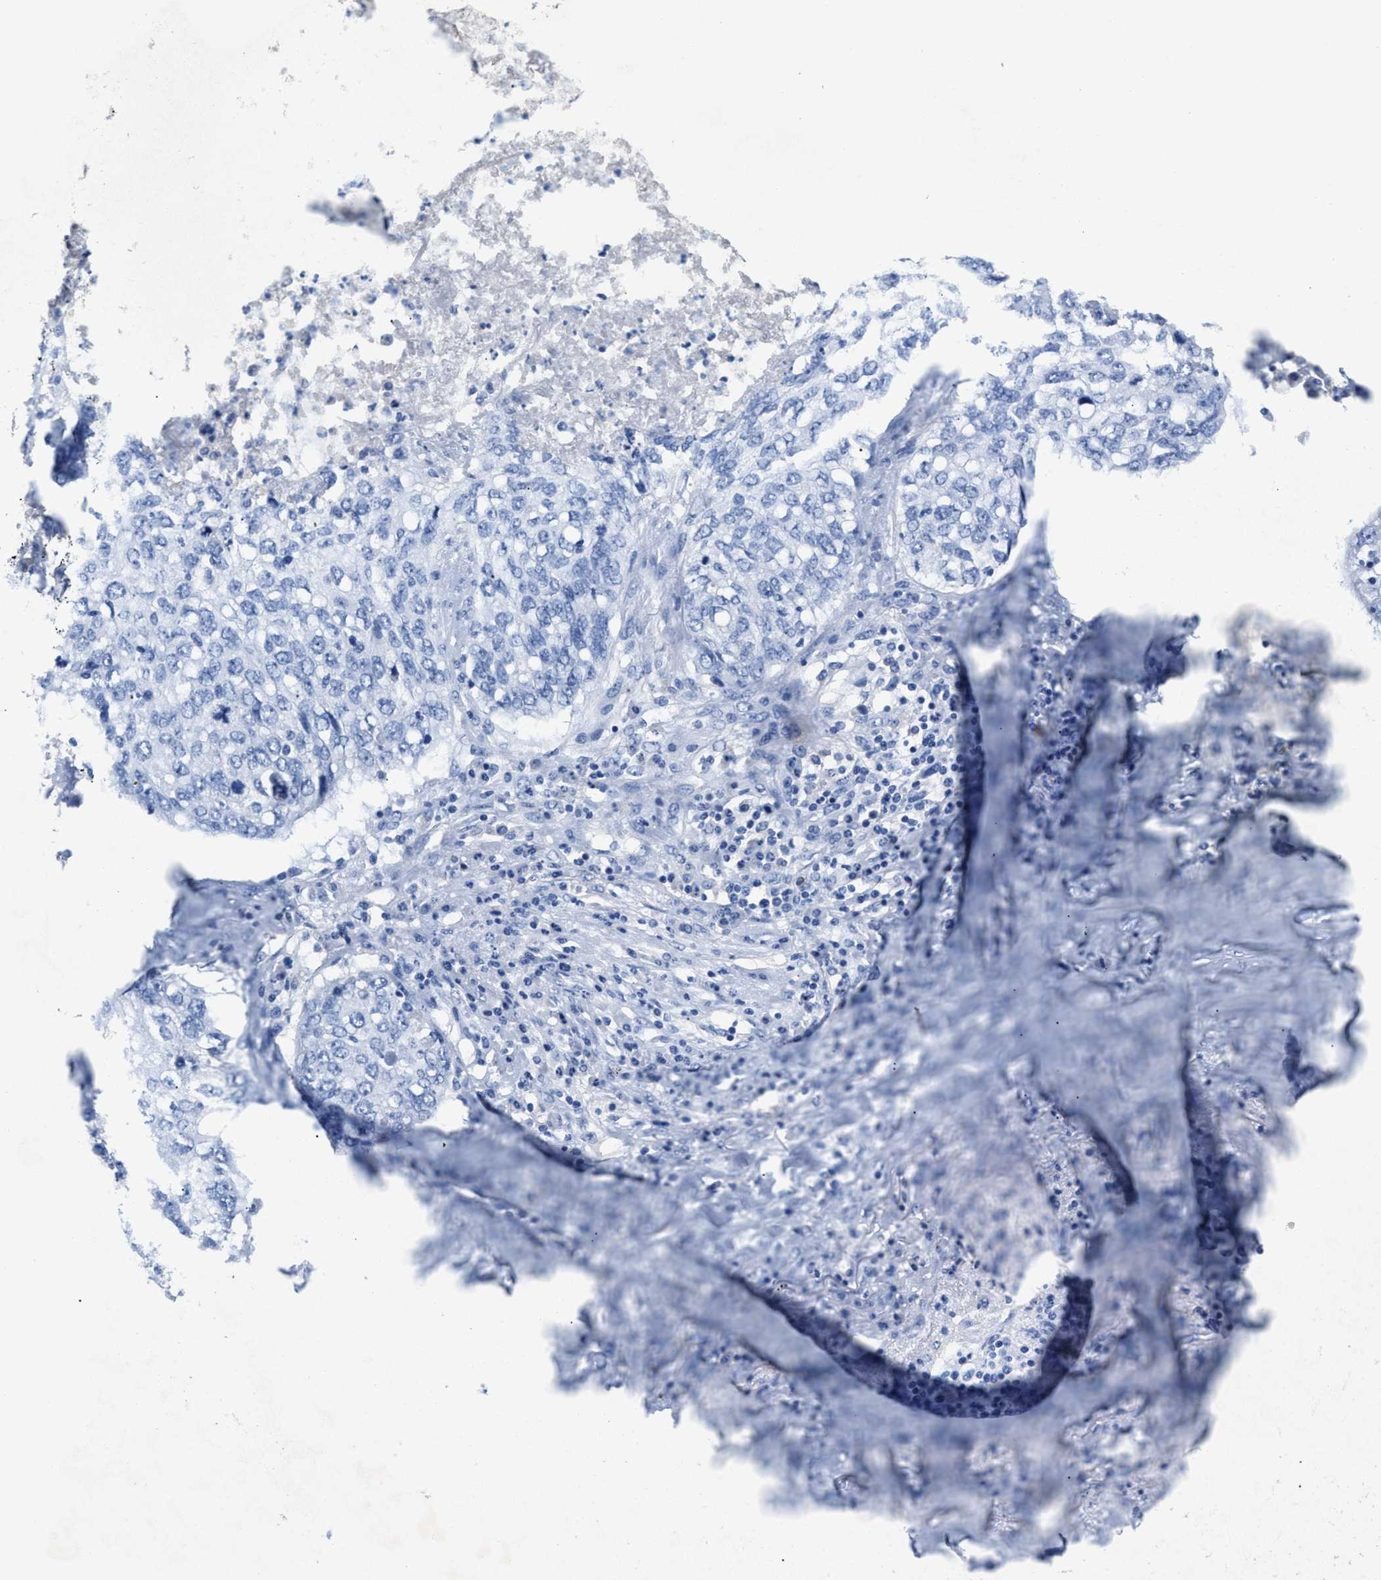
{"staining": {"intensity": "negative", "quantity": "none", "location": "none"}, "tissue": "lung cancer", "cell_type": "Tumor cells", "image_type": "cancer", "snomed": [{"axis": "morphology", "description": "Squamous cell carcinoma, NOS"}, {"axis": "topography", "description": "Lung"}], "caption": "Tumor cells show no significant protein positivity in squamous cell carcinoma (lung). (DAB immunohistochemistry (IHC), high magnification).", "gene": "SLFN13", "patient": {"sex": "female", "age": 63}}